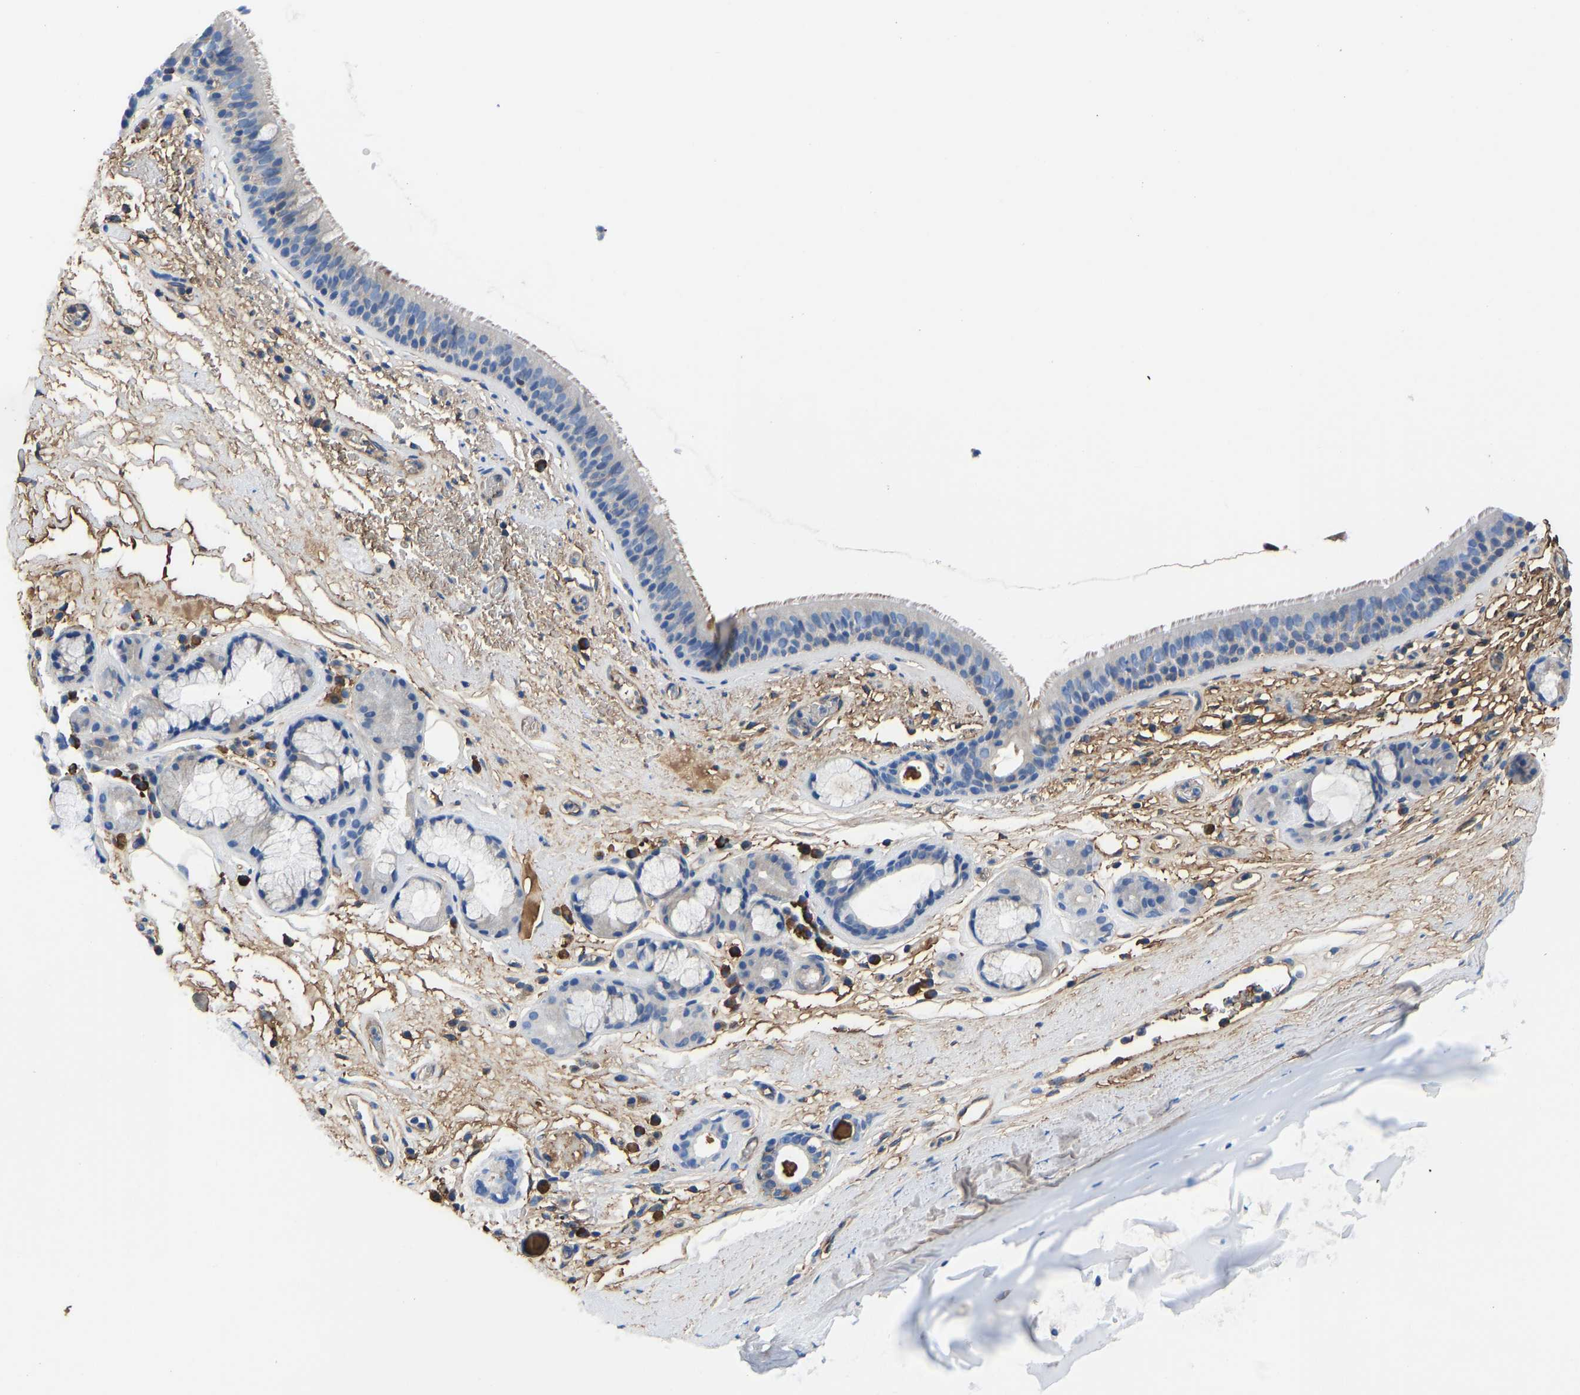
{"staining": {"intensity": "moderate", "quantity": "25%-75%", "location": "cytoplasmic/membranous"}, "tissue": "bronchus", "cell_type": "Respiratory epithelial cells", "image_type": "normal", "snomed": [{"axis": "morphology", "description": "Normal tissue, NOS"}, {"axis": "topography", "description": "Cartilage tissue"}], "caption": "Immunohistochemical staining of benign human bronchus reveals 25%-75% levels of moderate cytoplasmic/membranous protein positivity in approximately 25%-75% of respiratory epithelial cells.", "gene": "HSPG2", "patient": {"sex": "female", "age": 63}}